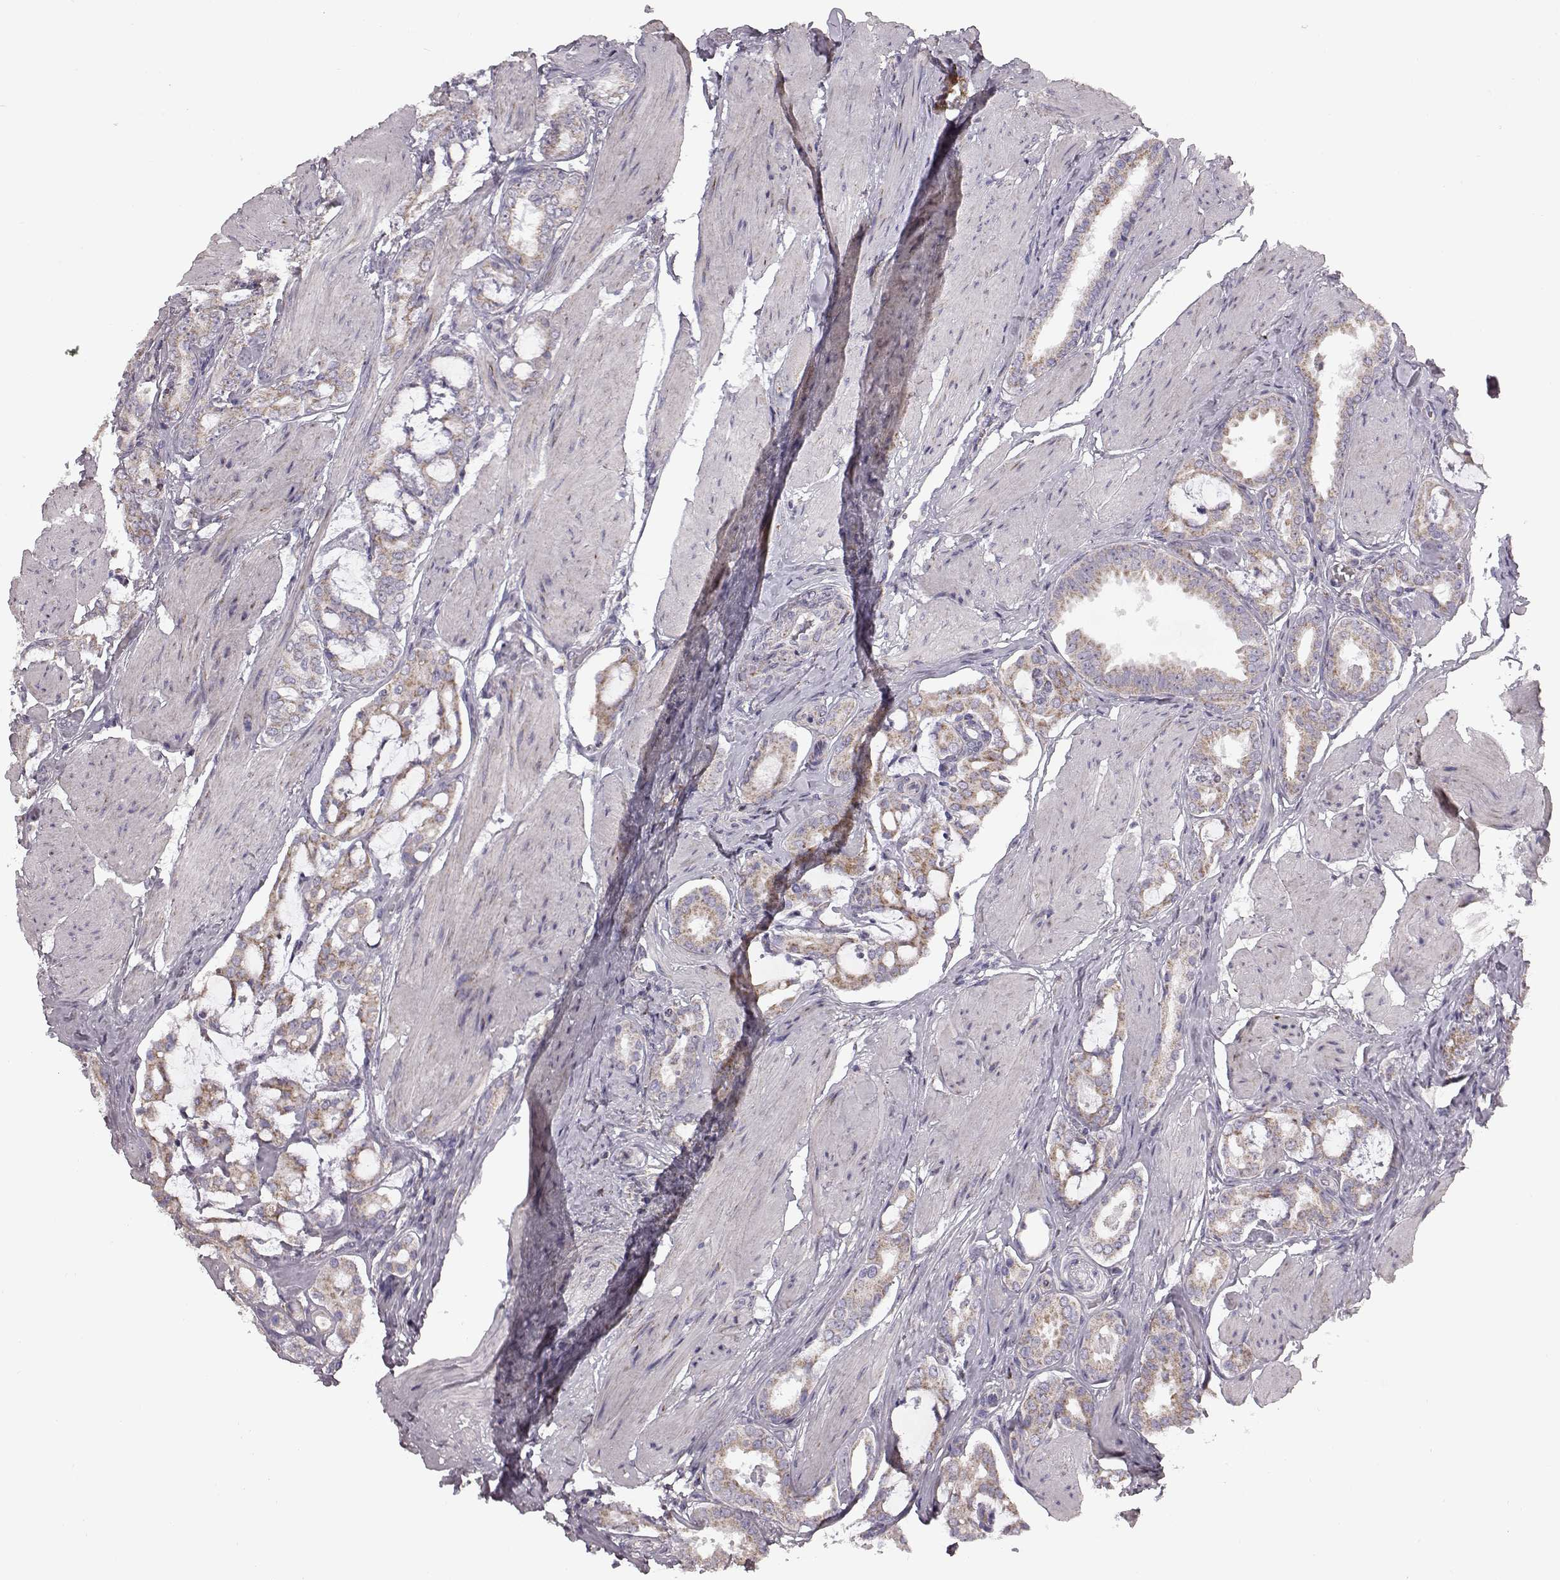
{"staining": {"intensity": "moderate", "quantity": ">75%", "location": "cytoplasmic/membranous"}, "tissue": "prostate cancer", "cell_type": "Tumor cells", "image_type": "cancer", "snomed": [{"axis": "morphology", "description": "Adenocarcinoma, High grade"}, {"axis": "topography", "description": "Prostate"}], "caption": "Immunohistochemistry (IHC) micrograph of neoplastic tissue: prostate cancer (high-grade adenocarcinoma) stained using immunohistochemistry shows medium levels of moderate protein expression localized specifically in the cytoplasmic/membranous of tumor cells, appearing as a cytoplasmic/membranous brown color.", "gene": "FAM8A1", "patient": {"sex": "male", "age": 63}}